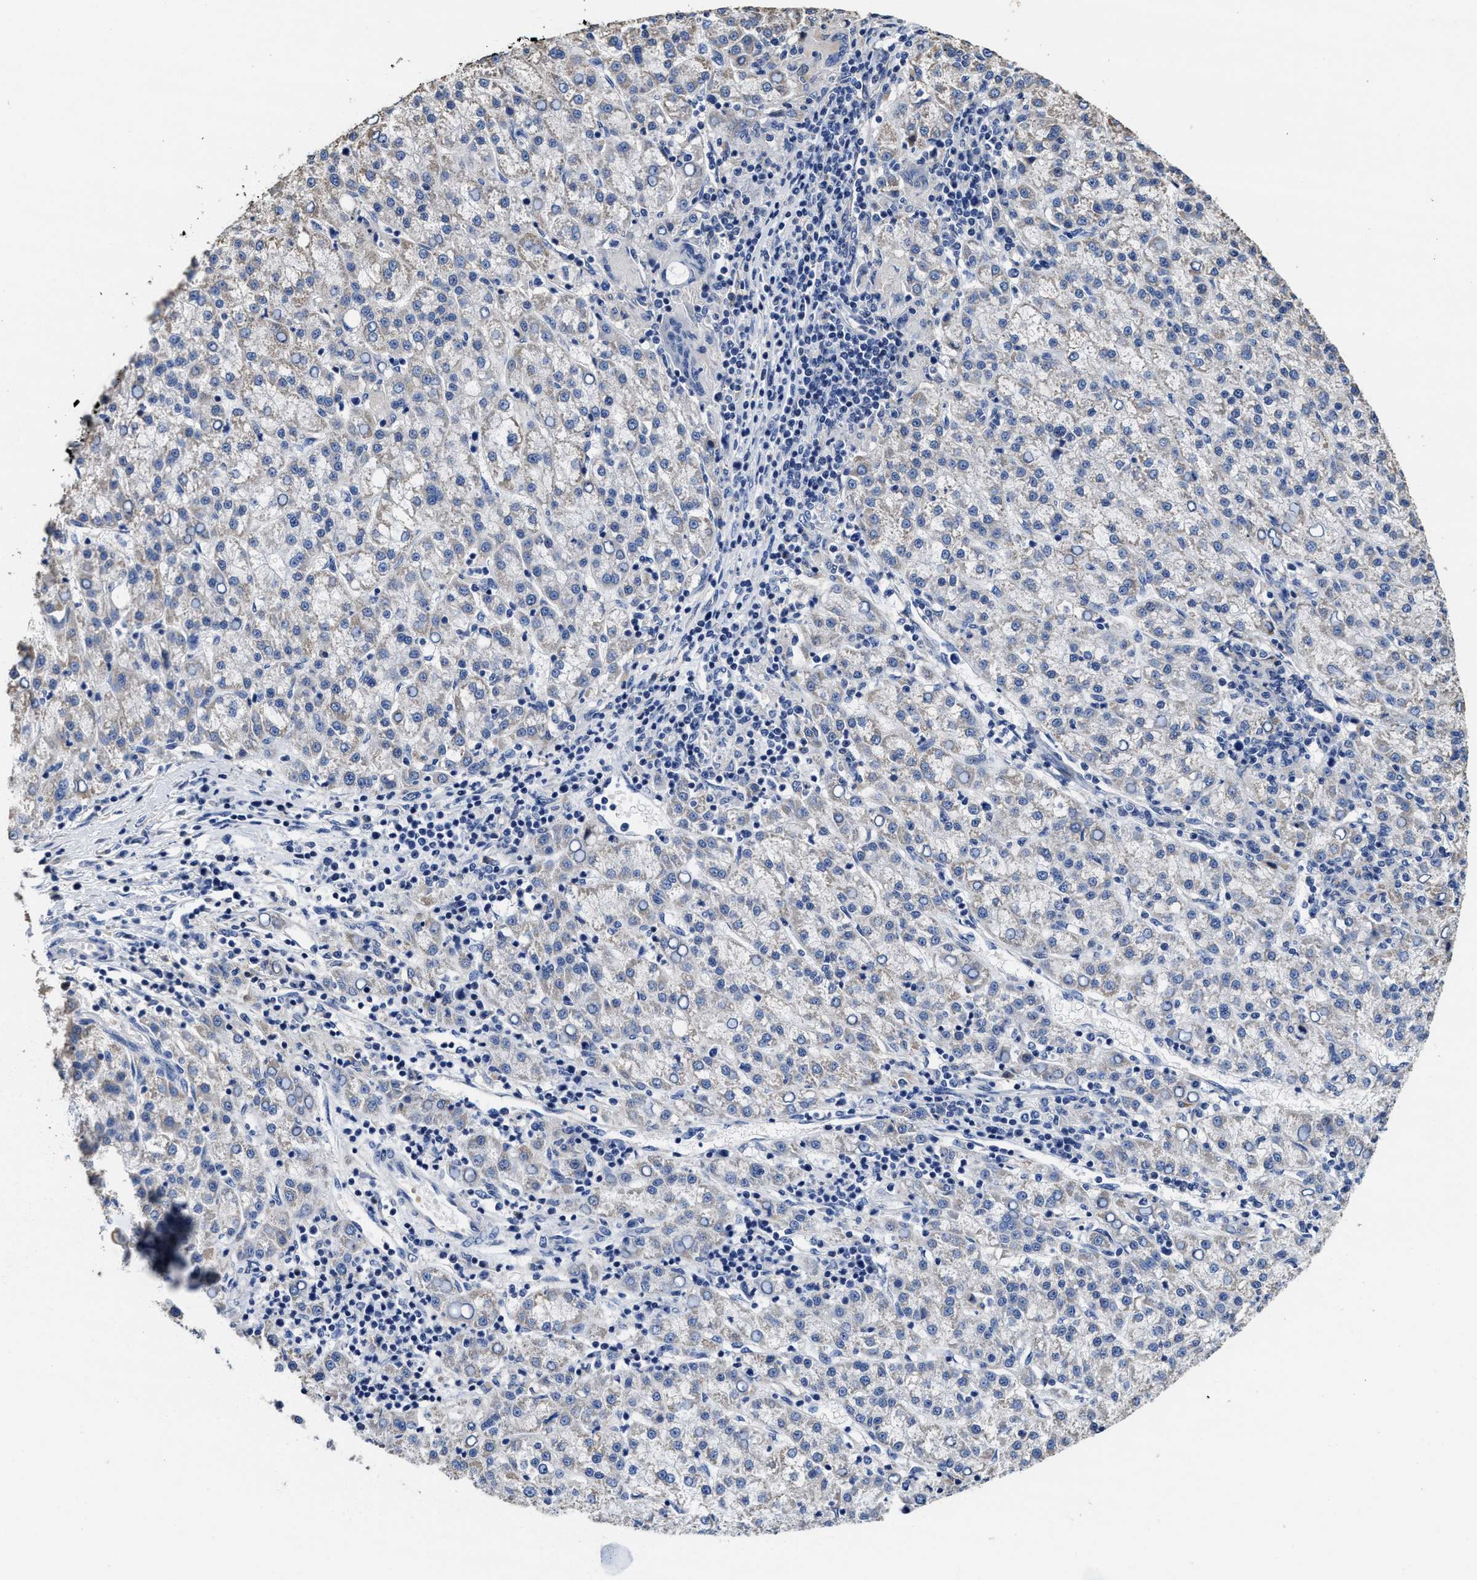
{"staining": {"intensity": "negative", "quantity": "none", "location": "none"}, "tissue": "liver cancer", "cell_type": "Tumor cells", "image_type": "cancer", "snomed": [{"axis": "morphology", "description": "Carcinoma, Hepatocellular, NOS"}, {"axis": "topography", "description": "Liver"}], "caption": "High power microscopy photomicrograph of an immunohistochemistry (IHC) photomicrograph of liver cancer, revealing no significant staining in tumor cells.", "gene": "ZFAT", "patient": {"sex": "female", "age": 58}}